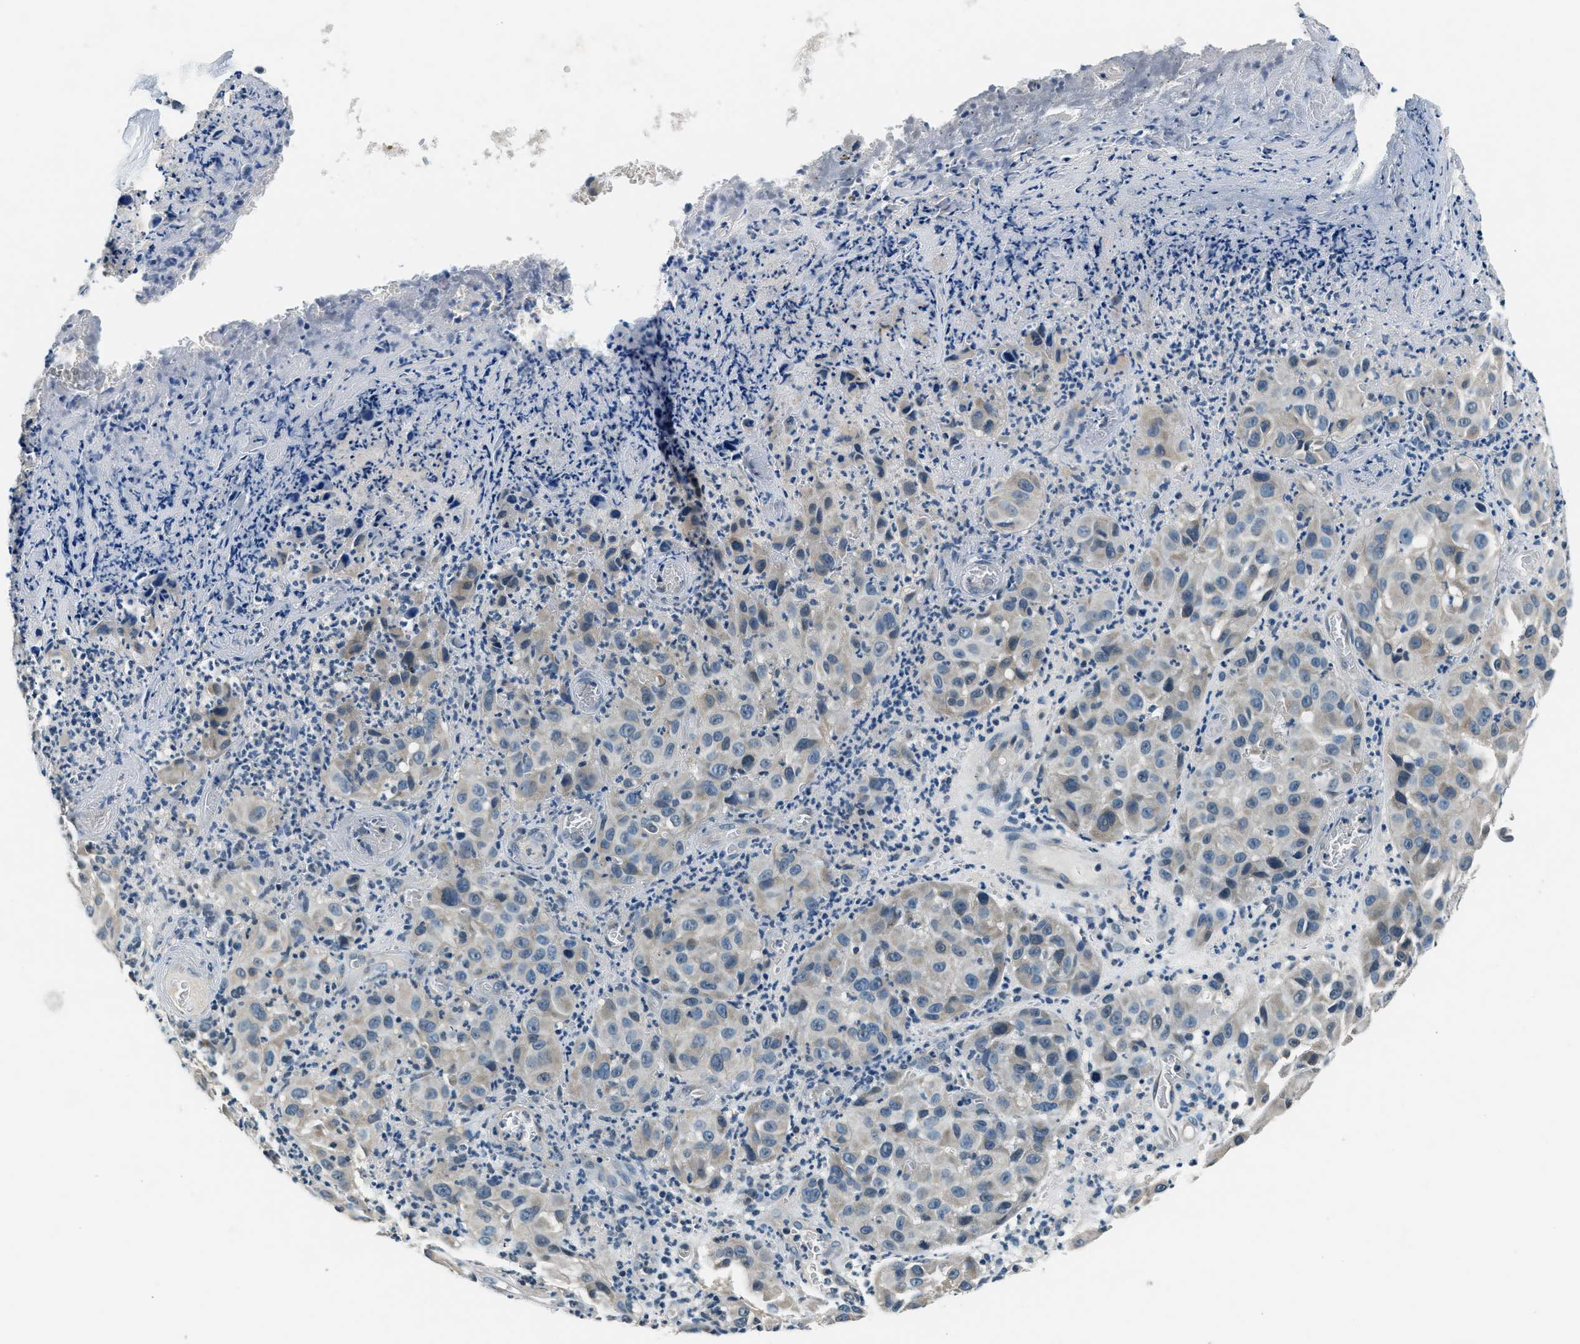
{"staining": {"intensity": "weak", "quantity": "25%-75%", "location": "cytoplasmic/membranous"}, "tissue": "melanoma", "cell_type": "Tumor cells", "image_type": "cancer", "snomed": [{"axis": "morphology", "description": "Malignant melanoma, NOS"}, {"axis": "topography", "description": "Skin"}], "caption": "Protein staining by immunohistochemistry shows weak cytoplasmic/membranous staining in about 25%-75% of tumor cells in malignant melanoma. (IHC, brightfield microscopy, high magnification).", "gene": "NME8", "patient": {"sex": "female", "age": 21}}